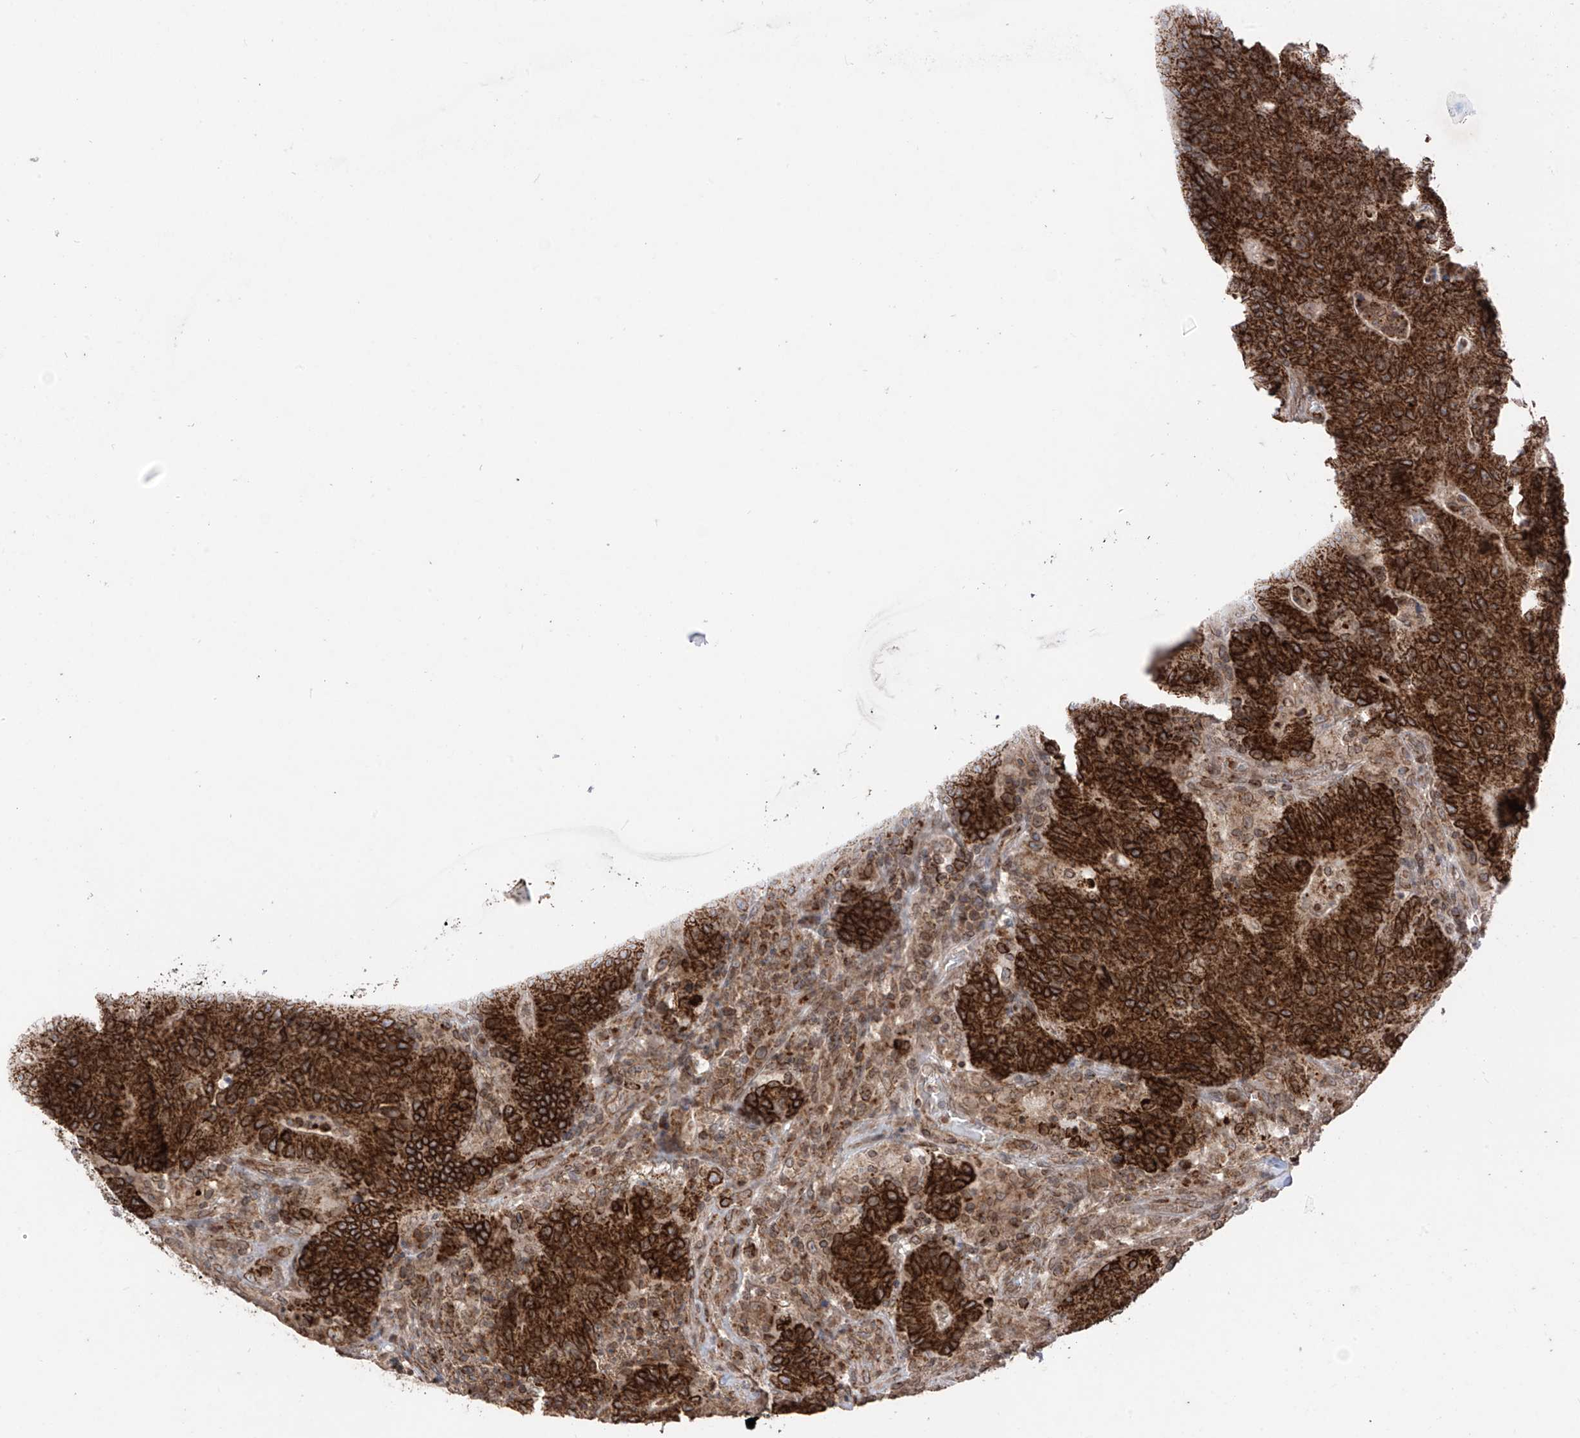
{"staining": {"intensity": "strong", "quantity": ">75%", "location": "cytoplasmic/membranous,nuclear"}, "tissue": "colorectal cancer", "cell_type": "Tumor cells", "image_type": "cancer", "snomed": [{"axis": "morphology", "description": "Normal tissue, NOS"}, {"axis": "morphology", "description": "Adenocarcinoma, NOS"}, {"axis": "topography", "description": "Colon"}], "caption": "Colorectal cancer (adenocarcinoma) stained for a protein (brown) shows strong cytoplasmic/membranous and nuclear positive expression in about >75% of tumor cells.", "gene": "AHCTF1", "patient": {"sex": "female", "age": 75}}